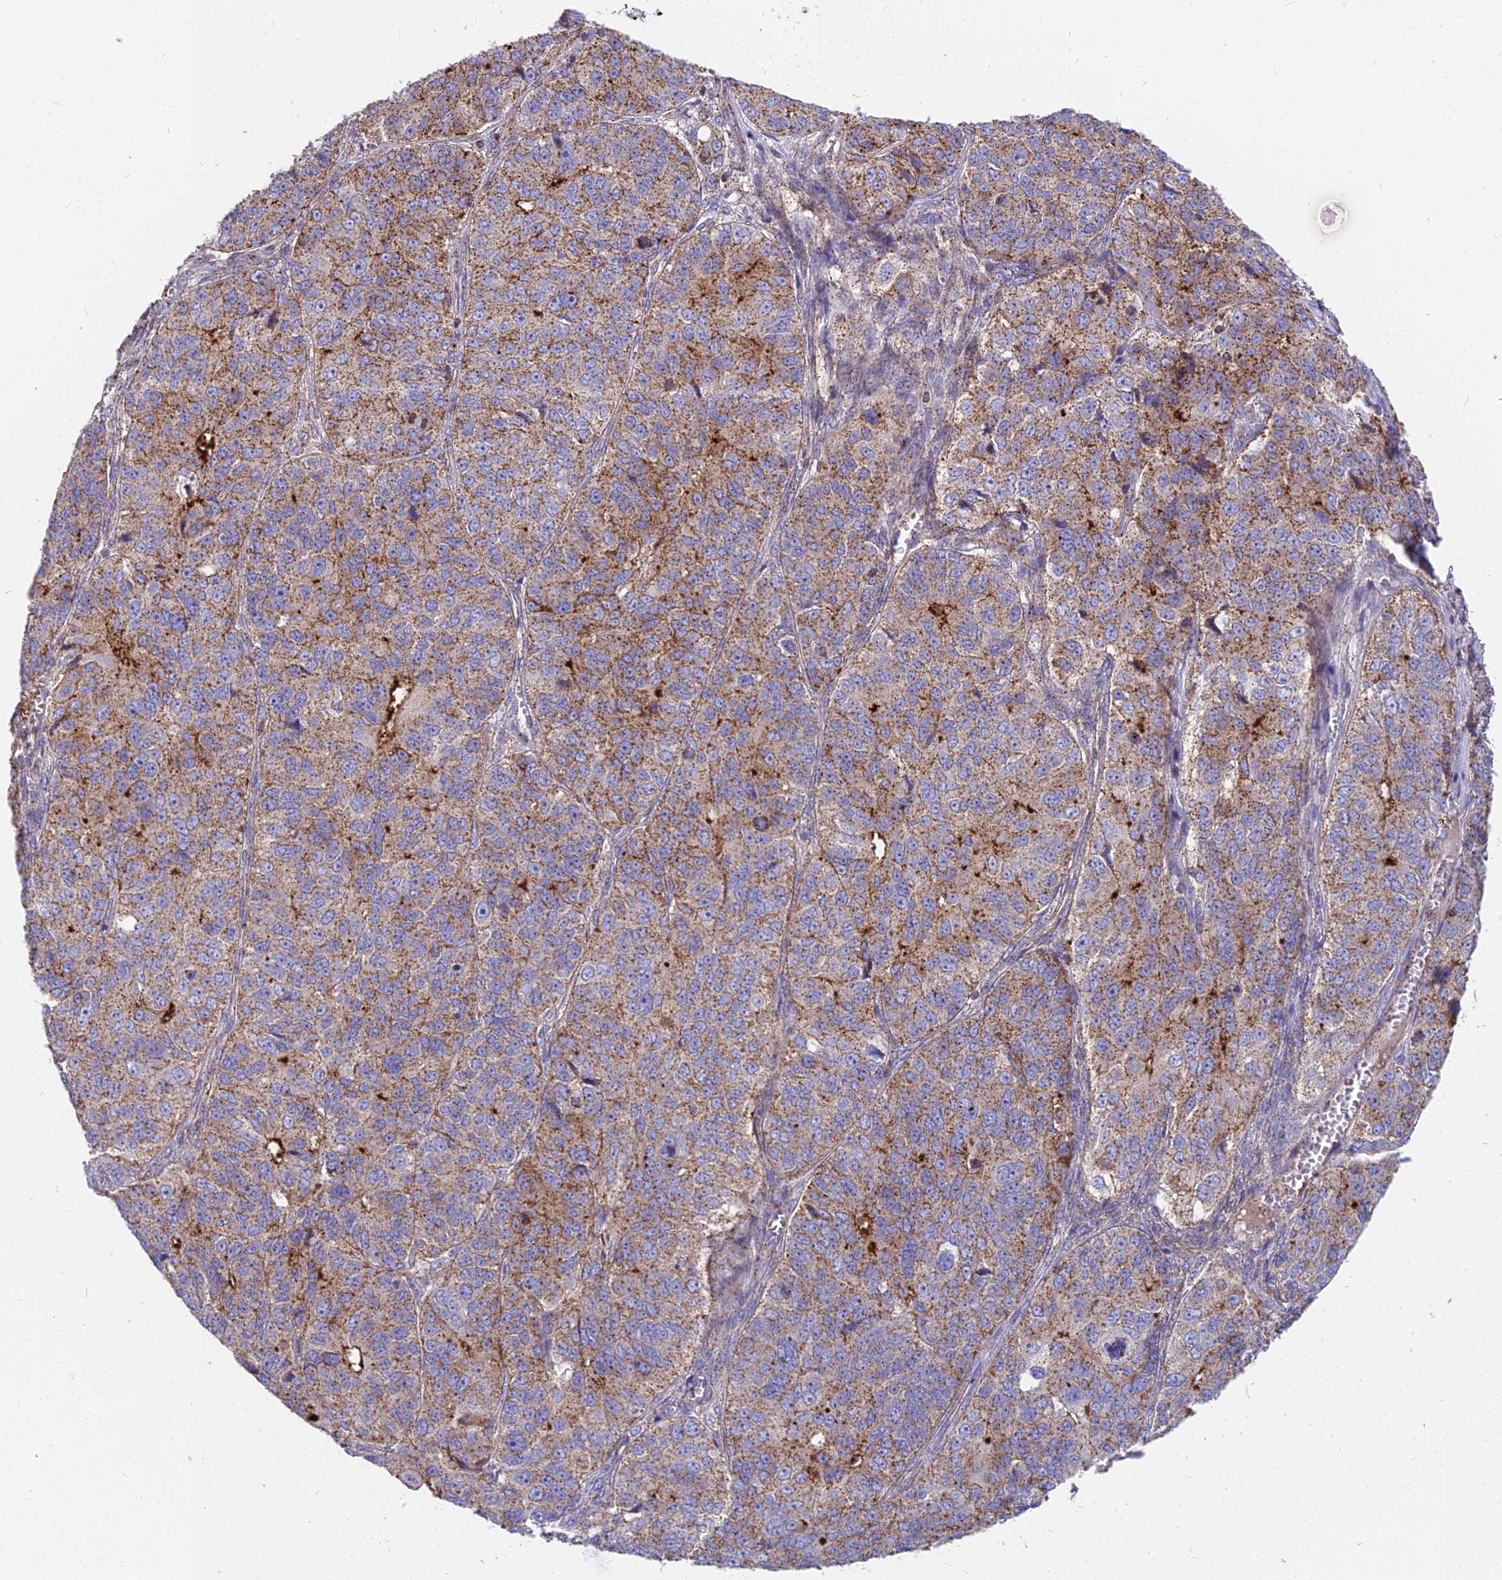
{"staining": {"intensity": "moderate", "quantity": ">75%", "location": "cytoplasmic/membranous"}, "tissue": "ovarian cancer", "cell_type": "Tumor cells", "image_type": "cancer", "snomed": [{"axis": "morphology", "description": "Carcinoma, endometroid"}, {"axis": "topography", "description": "Ovary"}], "caption": "High-magnification brightfield microscopy of ovarian cancer (endometroid carcinoma) stained with DAB (3,3'-diaminobenzidine) (brown) and counterstained with hematoxylin (blue). tumor cells exhibit moderate cytoplasmic/membranous expression is appreciated in about>75% of cells.", "gene": "FRMPD1", "patient": {"sex": "female", "age": 51}}